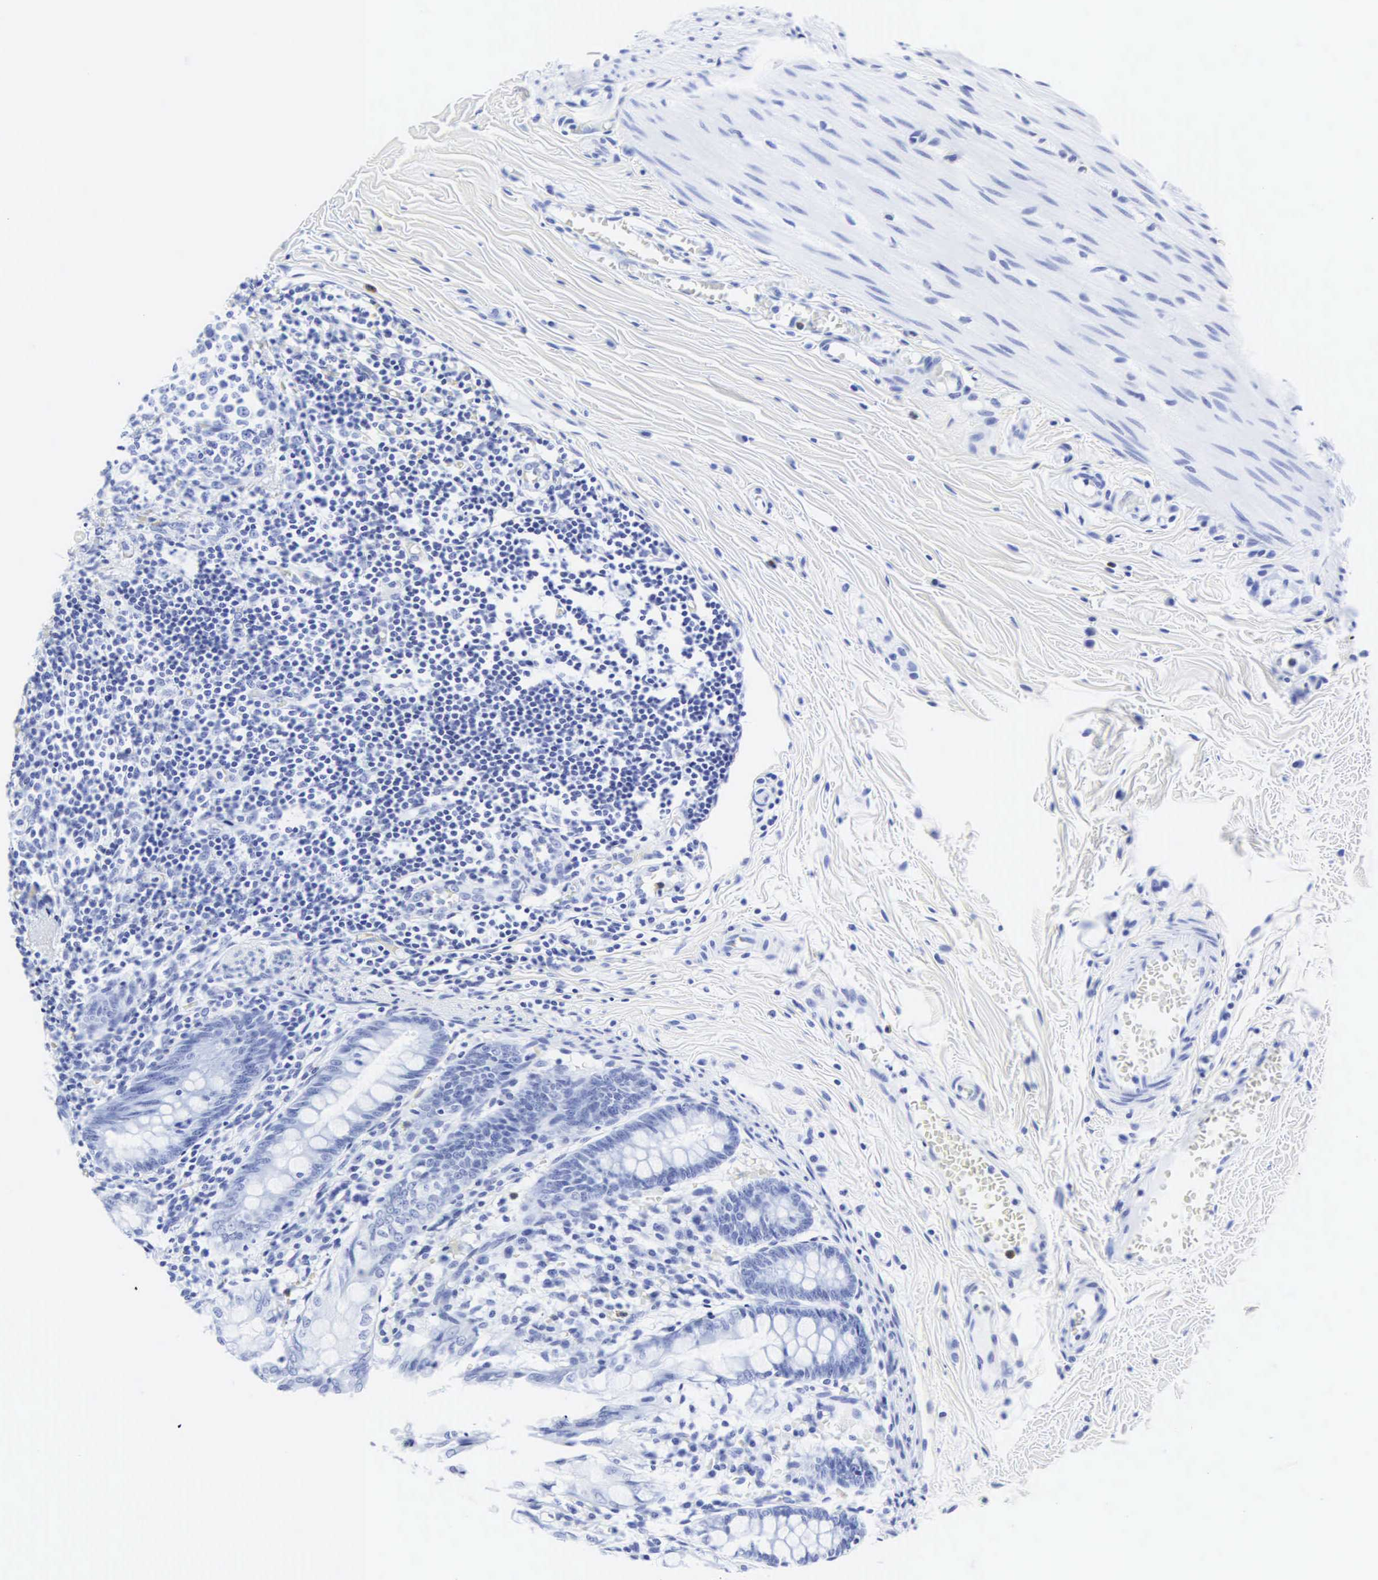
{"staining": {"intensity": "negative", "quantity": "none", "location": "none"}, "tissue": "colon", "cell_type": "Endothelial cells", "image_type": "normal", "snomed": [{"axis": "morphology", "description": "Normal tissue, NOS"}, {"axis": "topography", "description": "Colon"}], "caption": "This histopathology image is of unremarkable colon stained with IHC to label a protein in brown with the nuclei are counter-stained blue. There is no staining in endothelial cells. (DAB (3,3'-diaminobenzidine) immunohistochemistry visualized using brightfield microscopy, high magnification).", "gene": "CGB3", "patient": {"sex": "male", "age": 1}}